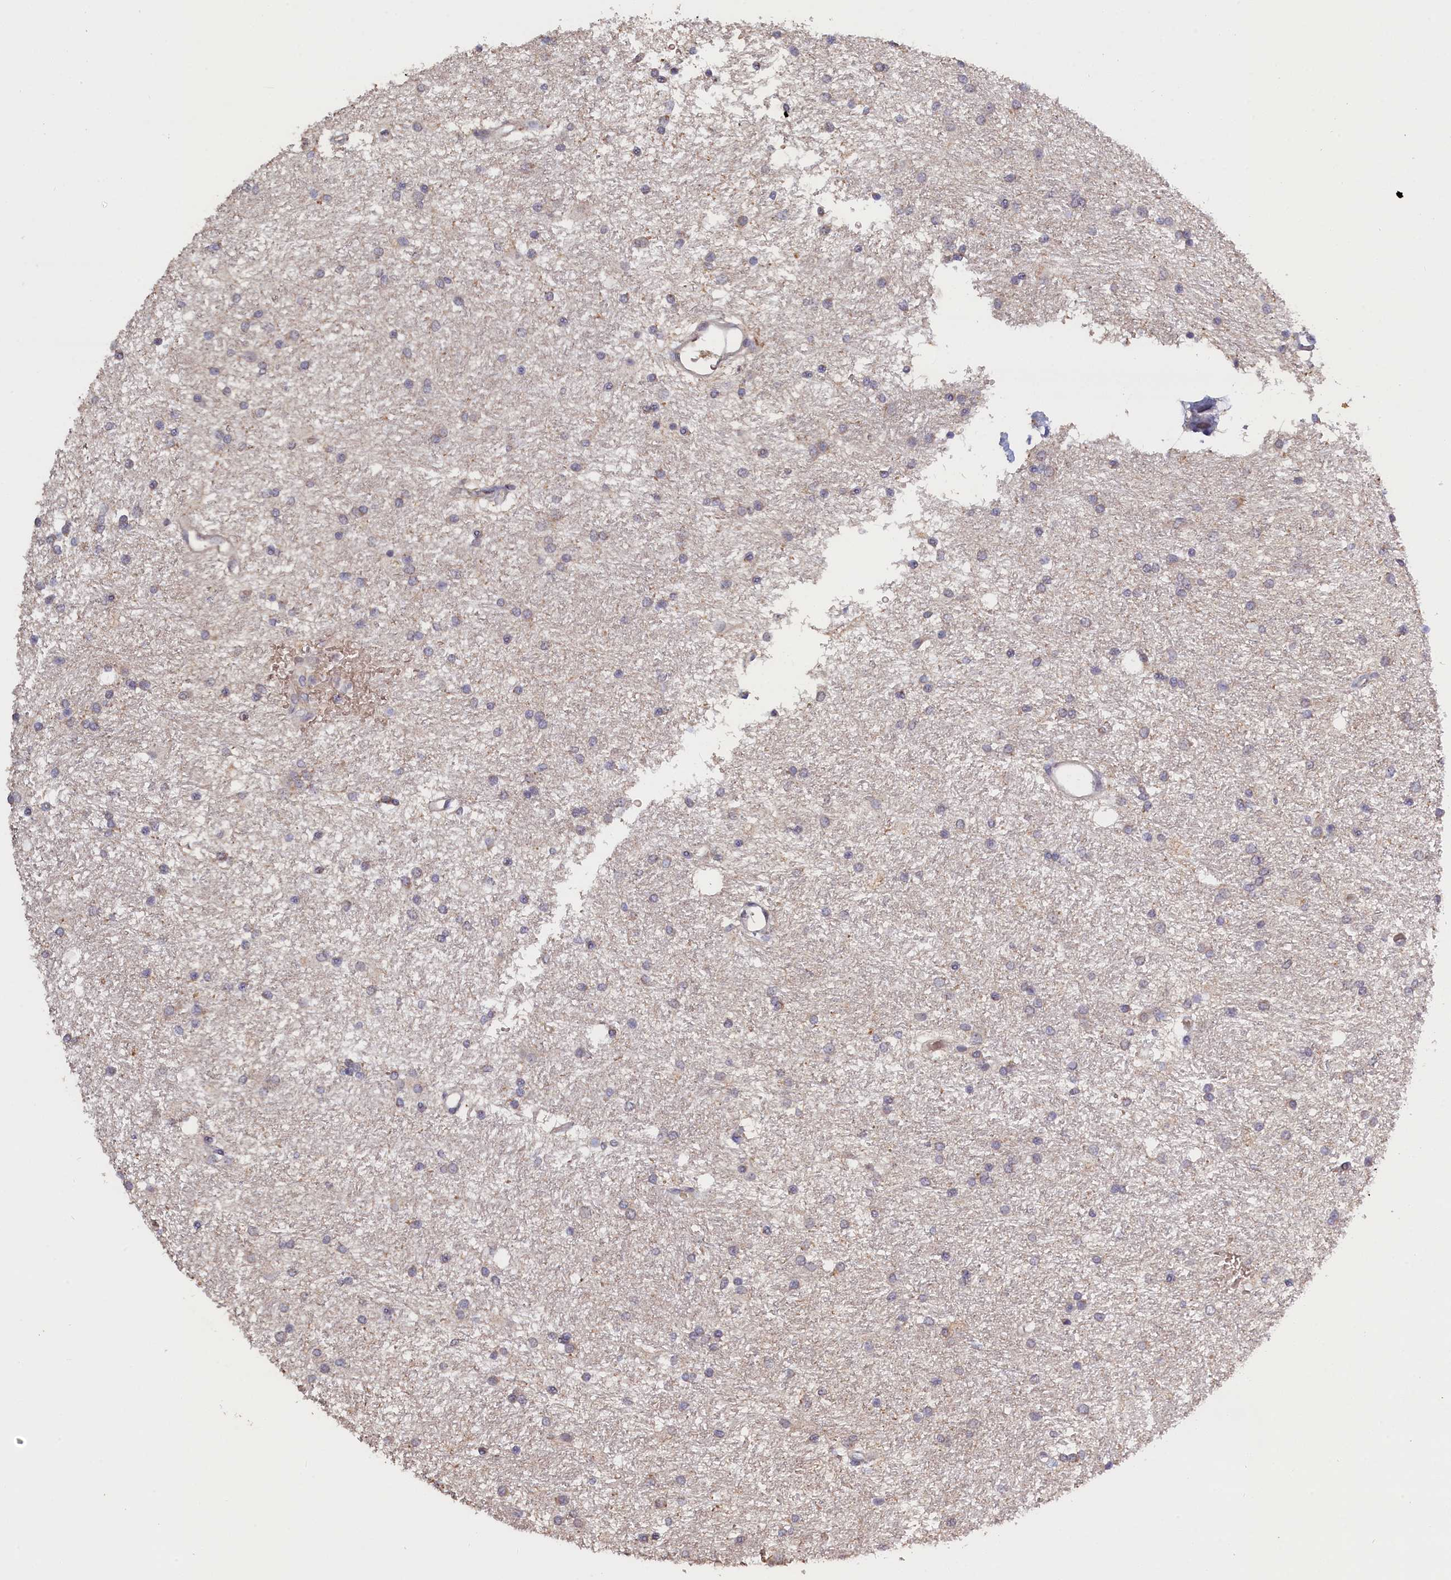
{"staining": {"intensity": "negative", "quantity": "none", "location": "none"}, "tissue": "glioma", "cell_type": "Tumor cells", "image_type": "cancer", "snomed": [{"axis": "morphology", "description": "Glioma, malignant, High grade"}, {"axis": "topography", "description": "Brain"}], "caption": "Immunohistochemistry (IHC) of human glioma reveals no staining in tumor cells.", "gene": "CELF5", "patient": {"sex": "male", "age": 77}}